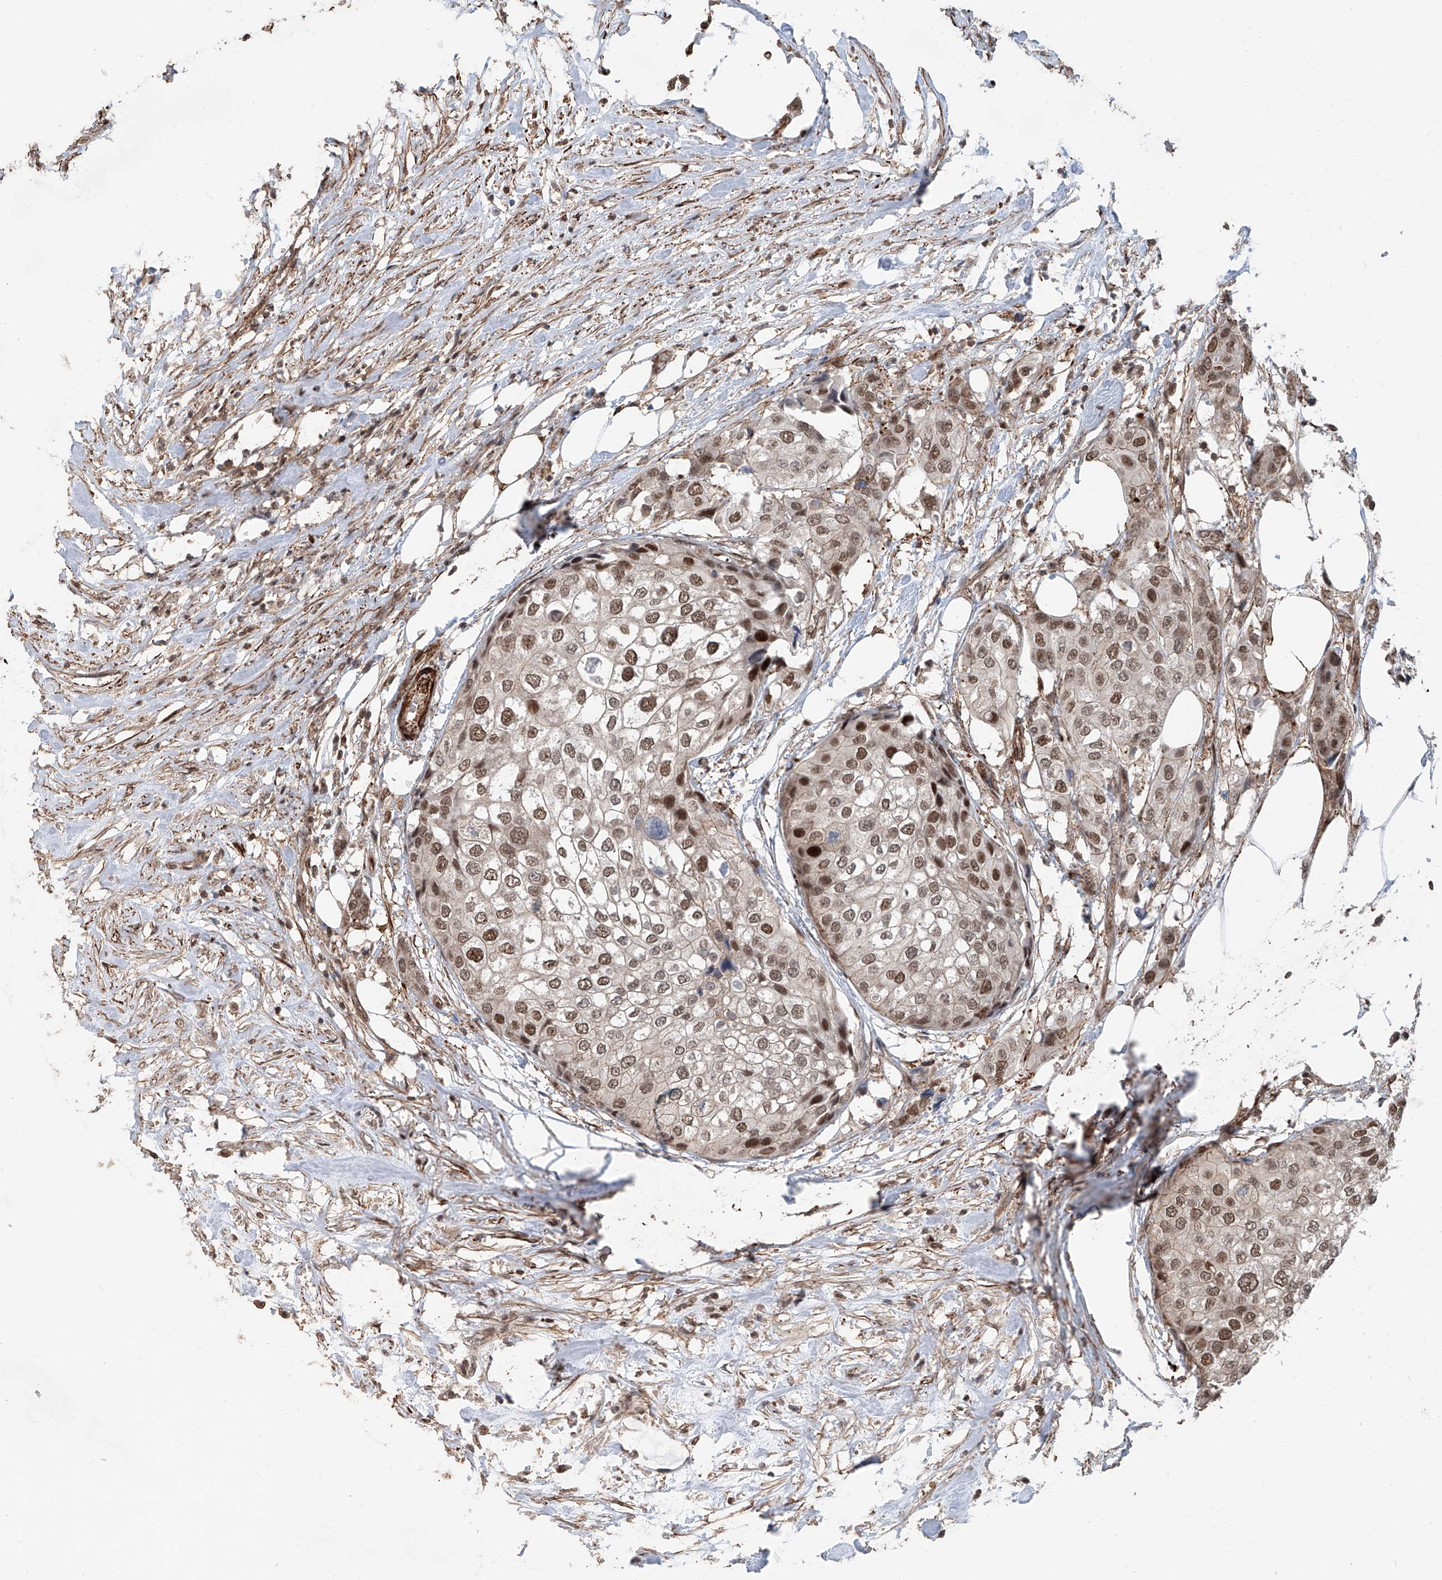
{"staining": {"intensity": "moderate", "quantity": ">75%", "location": "nuclear"}, "tissue": "urothelial cancer", "cell_type": "Tumor cells", "image_type": "cancer", "snomed": [{"axis": "morphology", "description": "Urothelial carcinoma, High grade"}, {"axis": "topography", "description": "Urinary bladder"}], "caption": "Protein expression analysis of human high-grade urothelial carcinoma reveals moderate nuclear expression in about >75% of tumor cells.", "gene": "SDE2", "patient": {"sex": "male", "age": 64}}